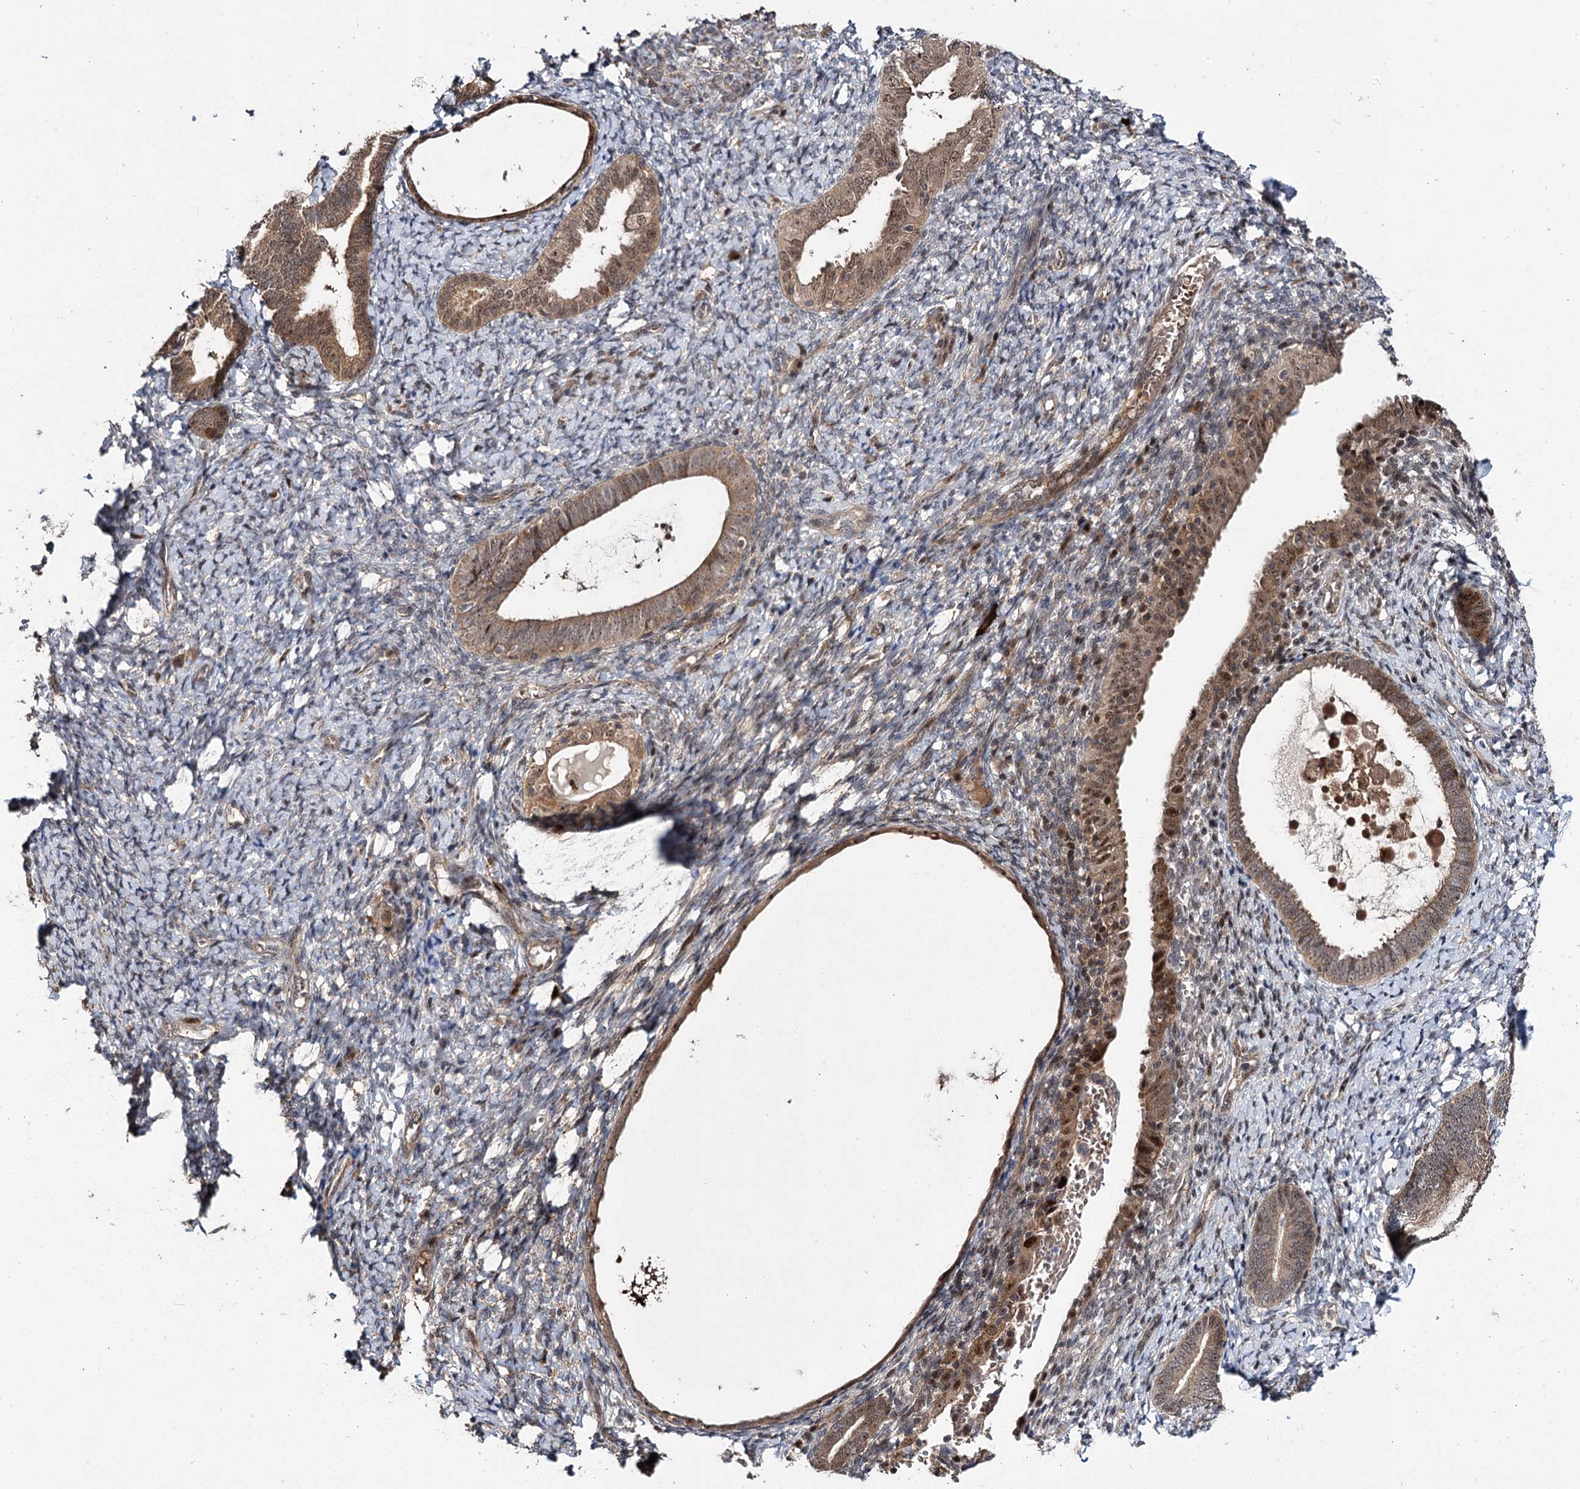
{"staining": {"intensity": "weak", "quantity": "<25%", "location": "cytoplasmic/membranous,nuclear"}, "tissue": "endometrium", "cell_type": "Cells in endometrial stroma", "image_type": "normal", "snomed": [{"axis": "morphology", "description": "Normal tissue, NOS"}, {"axis": "topography", "description": "Endometrium"}], "caption": "Immunohistochemical staining of unremarkable human endometrium reveals no significant staining in cells in endometrial stroma. (DAB (3,3'-diaminobenzidine) IHC with hematoxylin counter stain).", "gene": "MKNK2", "patient": {"sex": "female", "age": 72}}